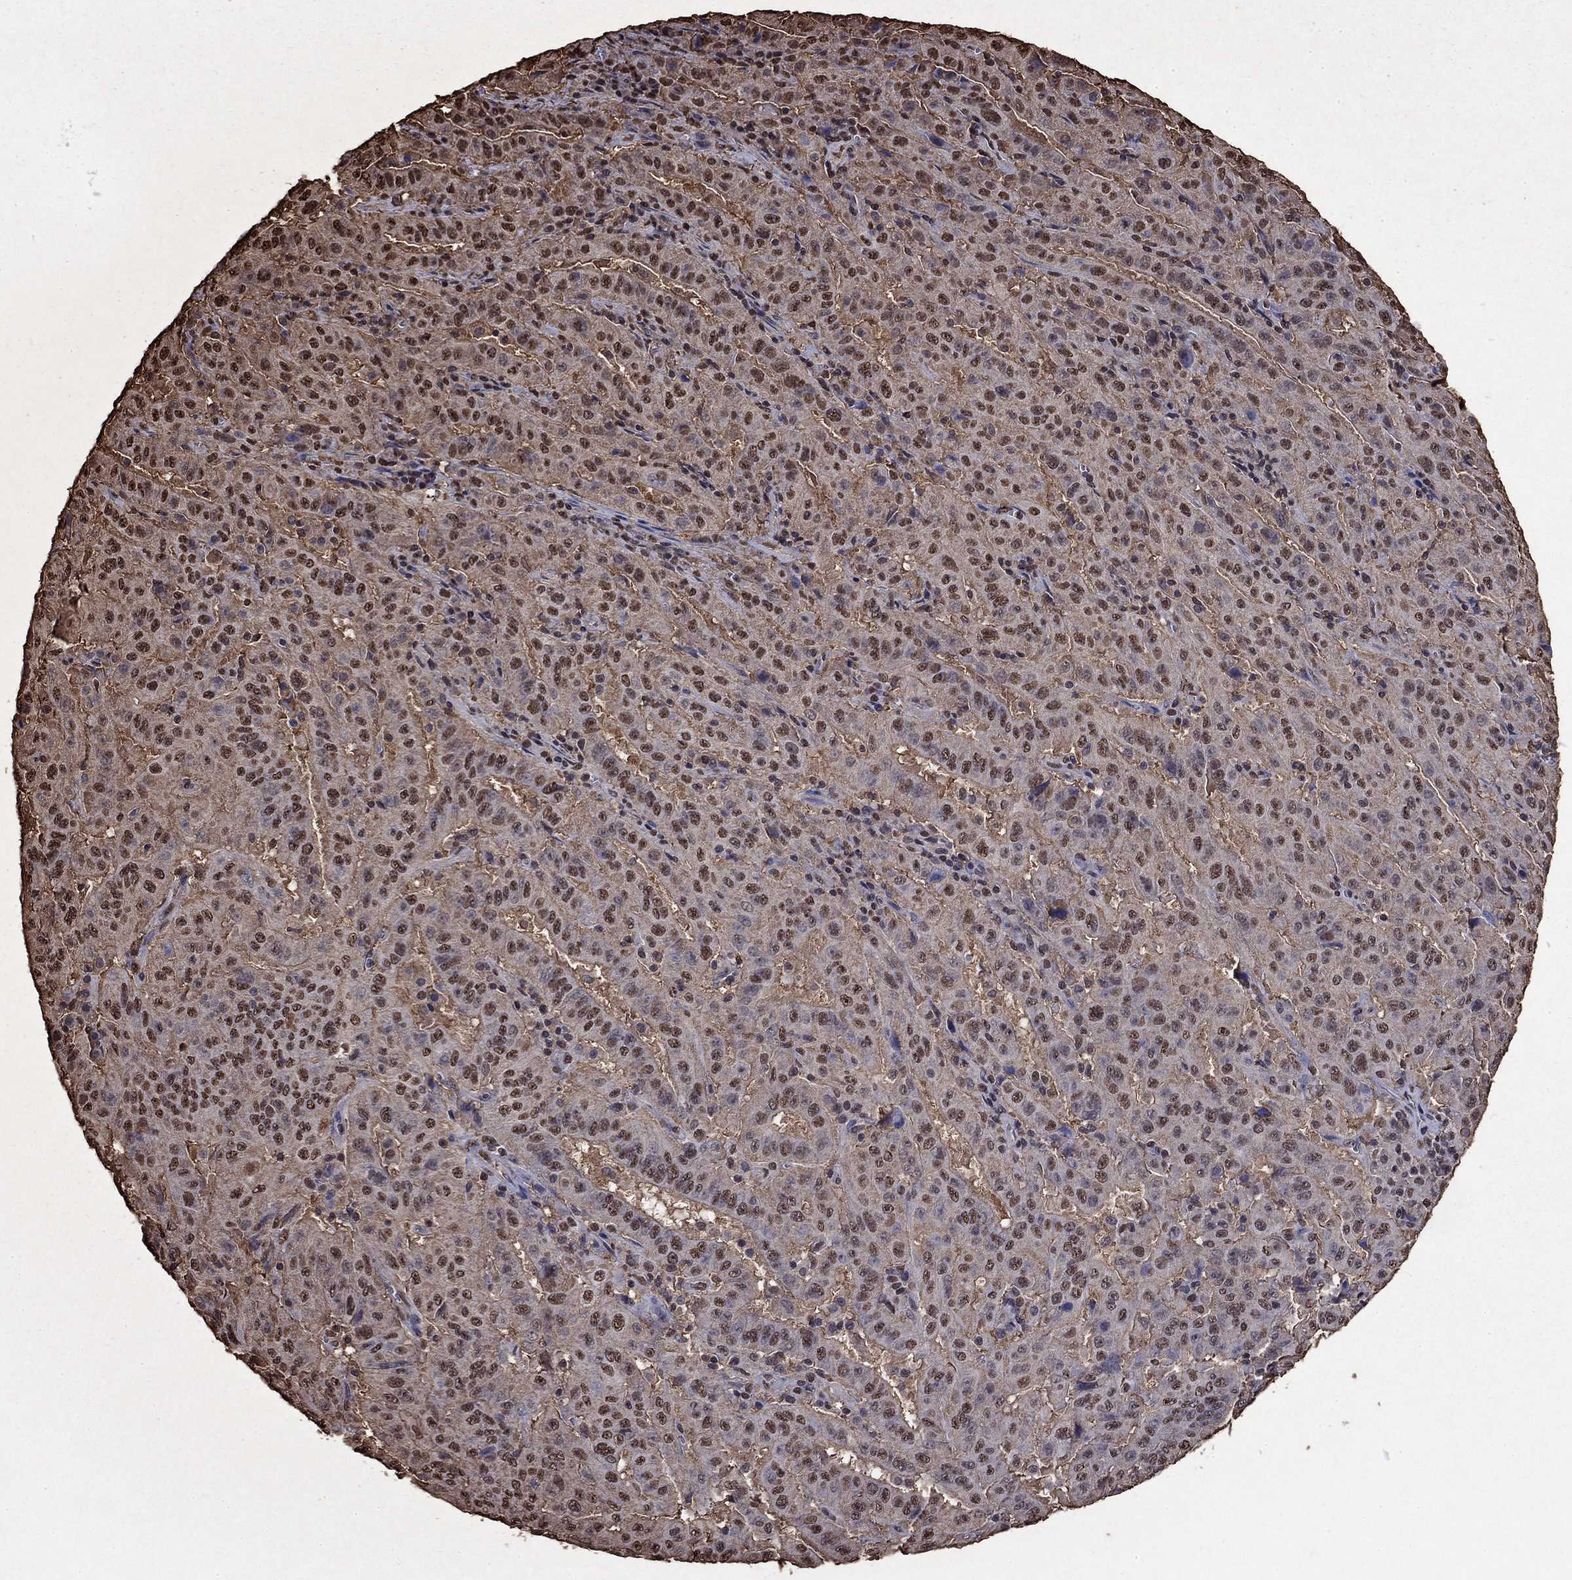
{"staining": {"intensity": "moderate", "quantity": "25%-75%", "location": "nuclear"}, "tissue": "pancreatic cancer", "cell_type": "Tumor cells", "image_type": "cancer", "snomed": [{"axis": "morphology", "description": "Adenocarcinoma, NOS"}, {"axis": "topography", "description": "Pancreas"}], "caption": "Brown immunohistochemical staining in adenocarcinoma (pancreatic) displays moderate nuclear expression in approximately 25%-75% of tumor cells. (Brightfield microscopy of DAB IHC at high magnification).", "gene": "GAPDH", "patient": {"sex": "male", "age": 63}}